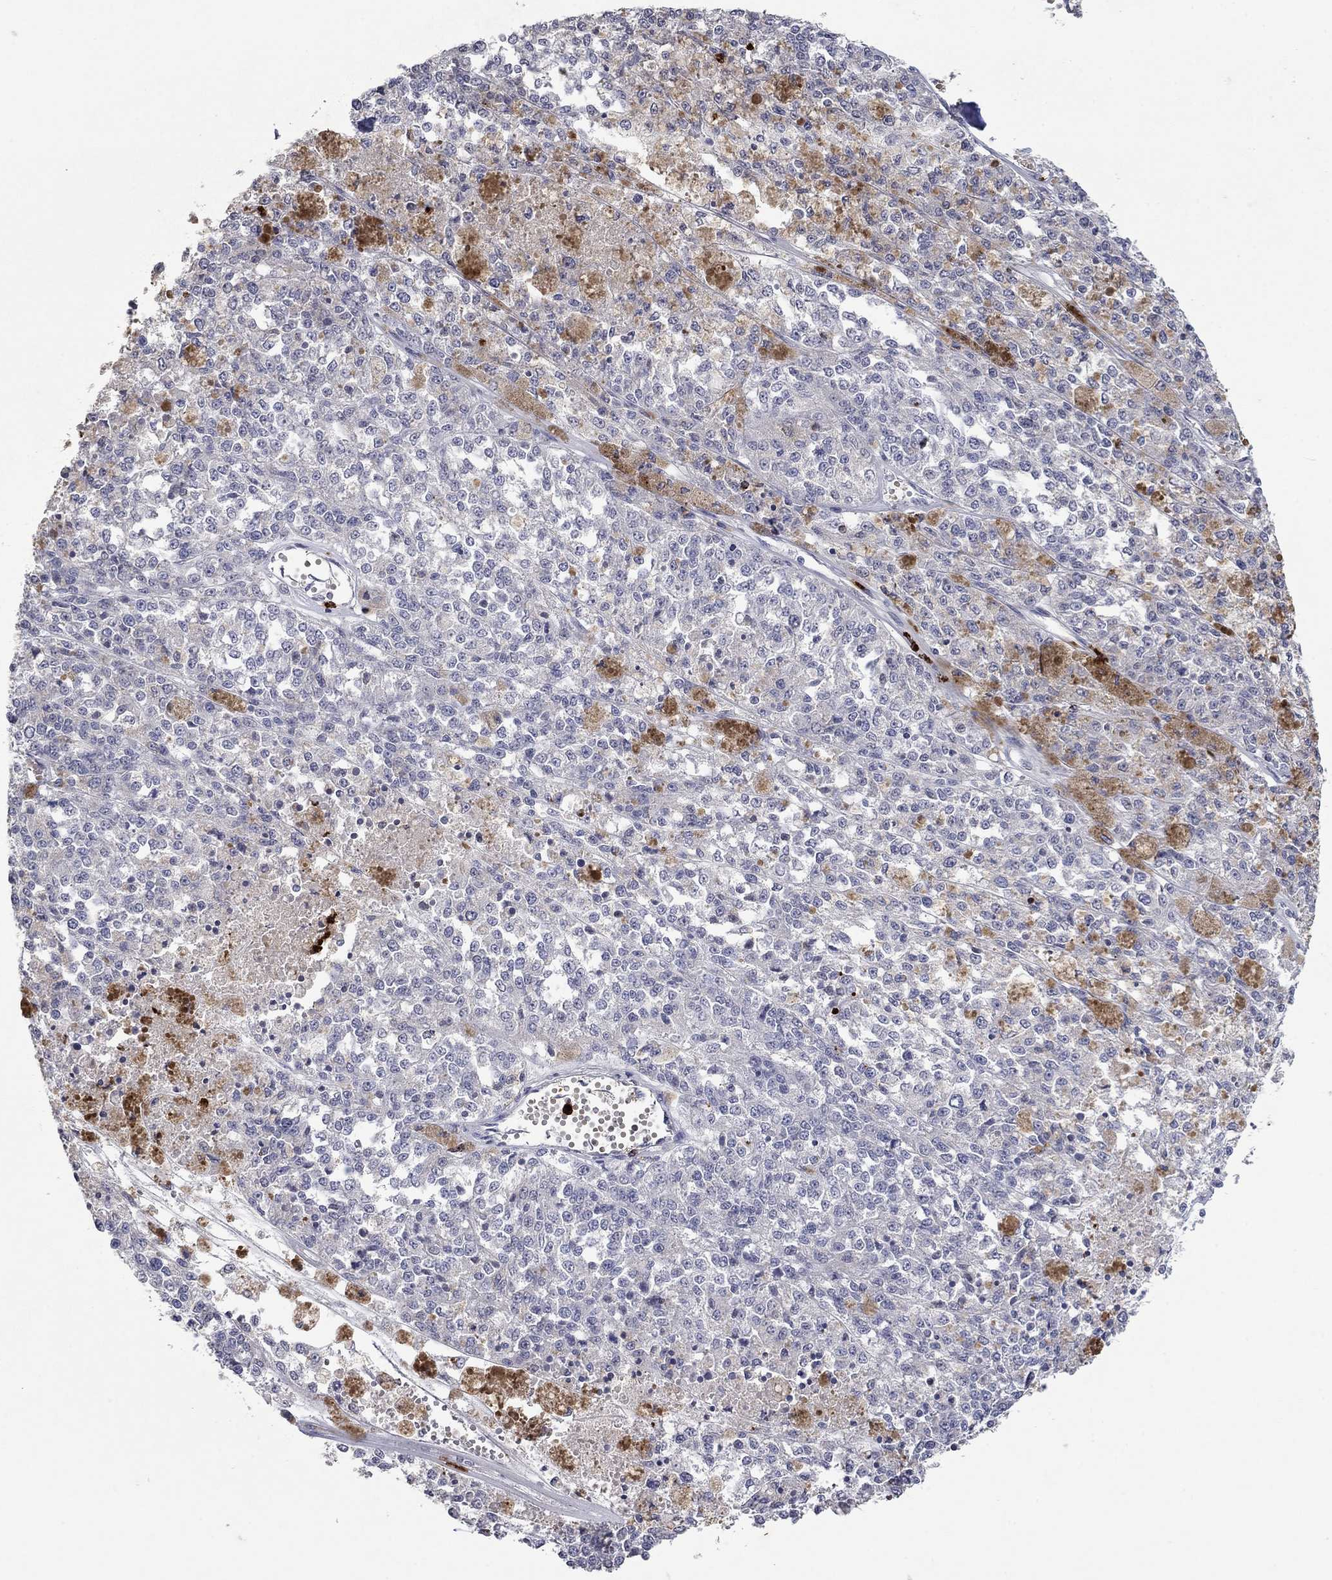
{"staining": {"intensity": "negative", "quantity": "none", "location": "none"}, "tissue": "melanoma", "cell_type": "Tumor cells", "image_type": "cancer", "snomed": [{"axis": "morphology", "description": "Malignant melanoma, Metastatic site"}, {"axis": "topography", "description": "Lymph node"}], "caption": "DAB (3,3'-diaminobenzidine) immunohistochemical staining of melanoma shows no significant positivity in tumor cells.", "gene": "CCL5", "patient": {"sex": "female", "age": 64}}